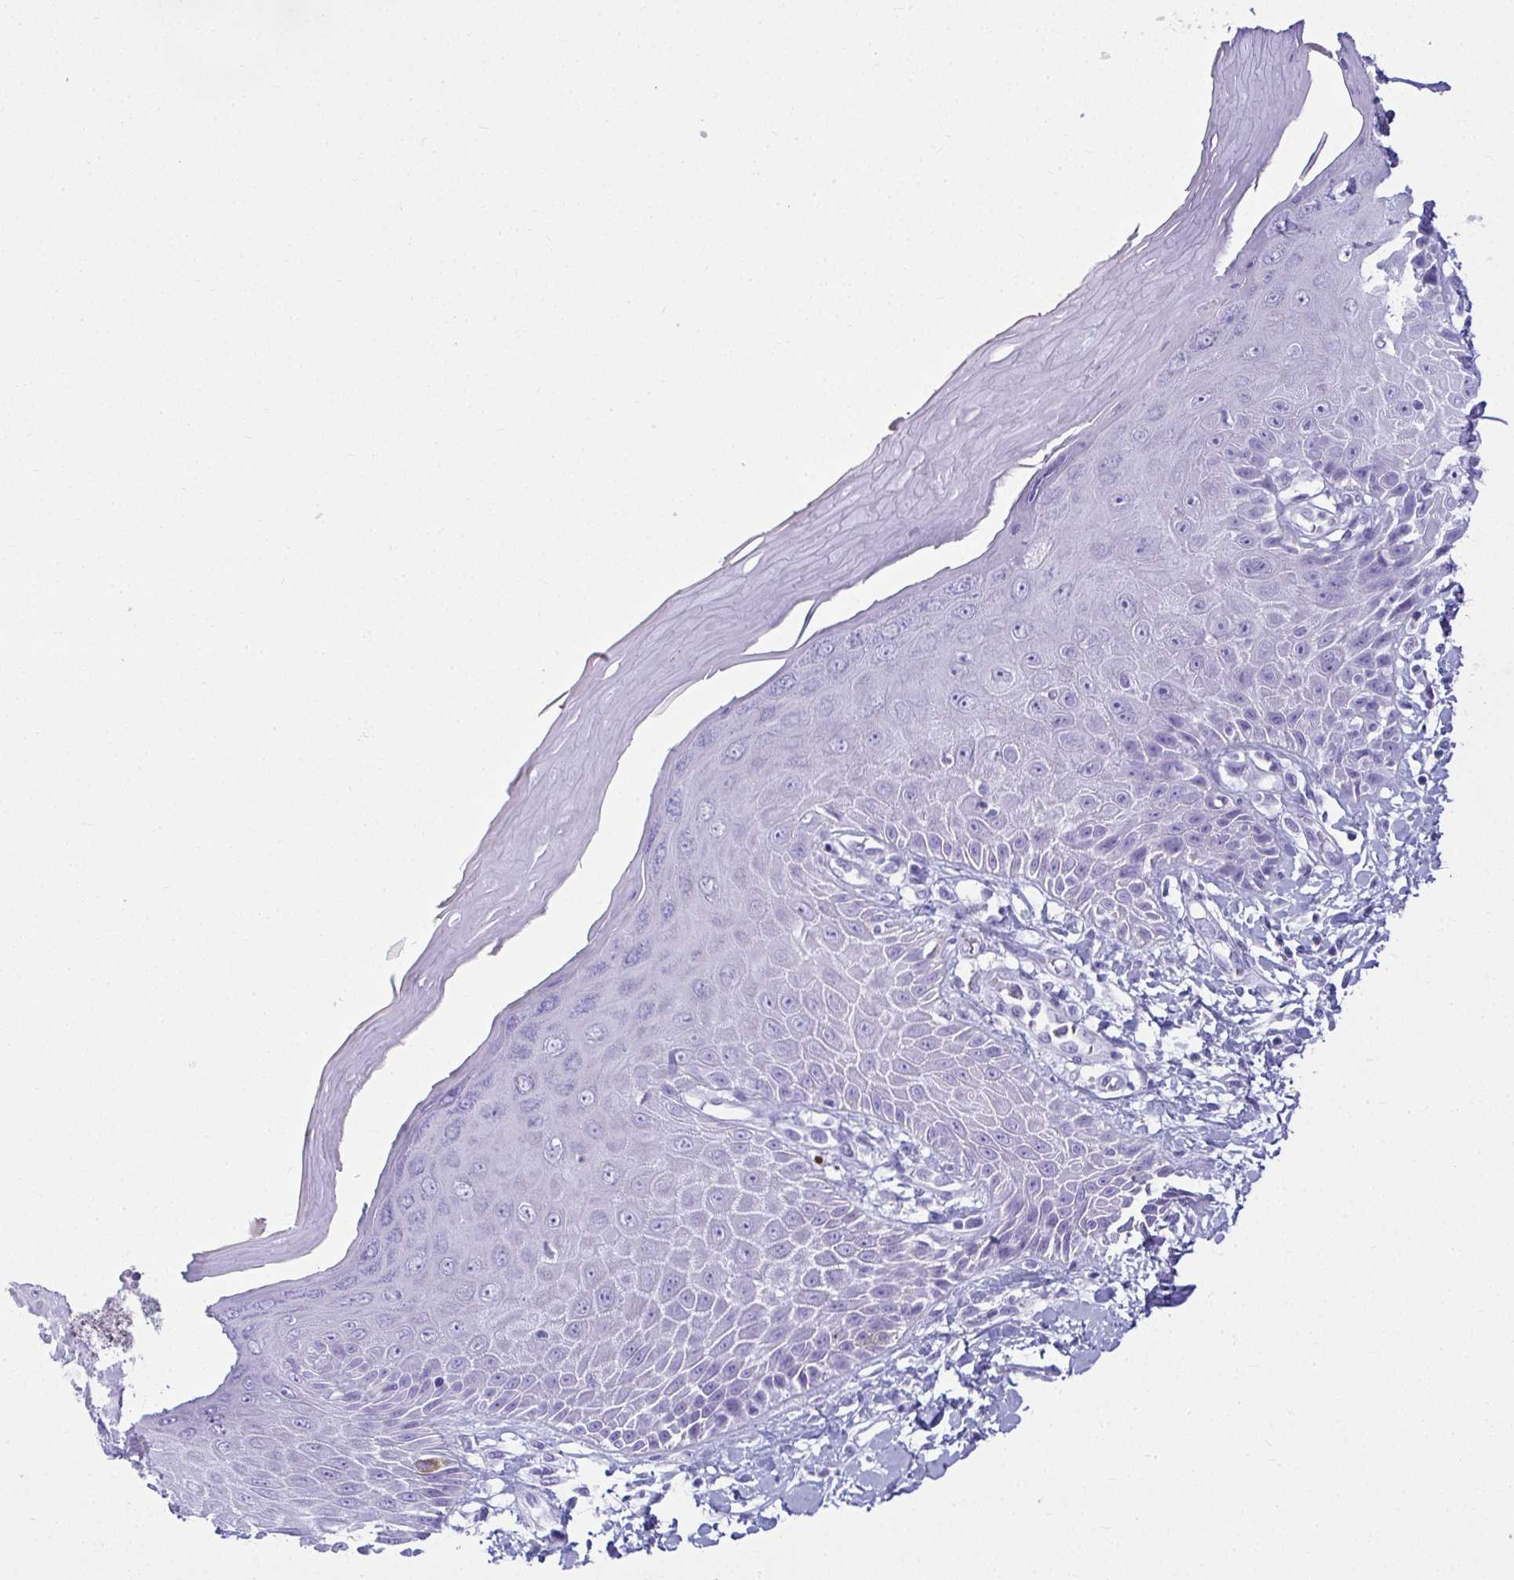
{"staining": {"intensity": "negative", "quantity": "none", "location": "none"}, "tissue": "skin", "cell_type": "Epidermal cells", "image_type": "normal", "snomed": [{"axis": "morphology", "description": "Normal tissue, NOS"}, {"axis": "topography", "description": "Anal"}, {"axis": "topography", "description": "Peripheral nerve tissue"}], "caption": "Immunohistochemical staining of normal skin shows no significant positivity in epidermal cells. (Brightfield microscopy of DAB immunohistochemistry (IHC) at high magnification).", "gene": "CLGN", "patient": {"sex": "male", "age": 78}}